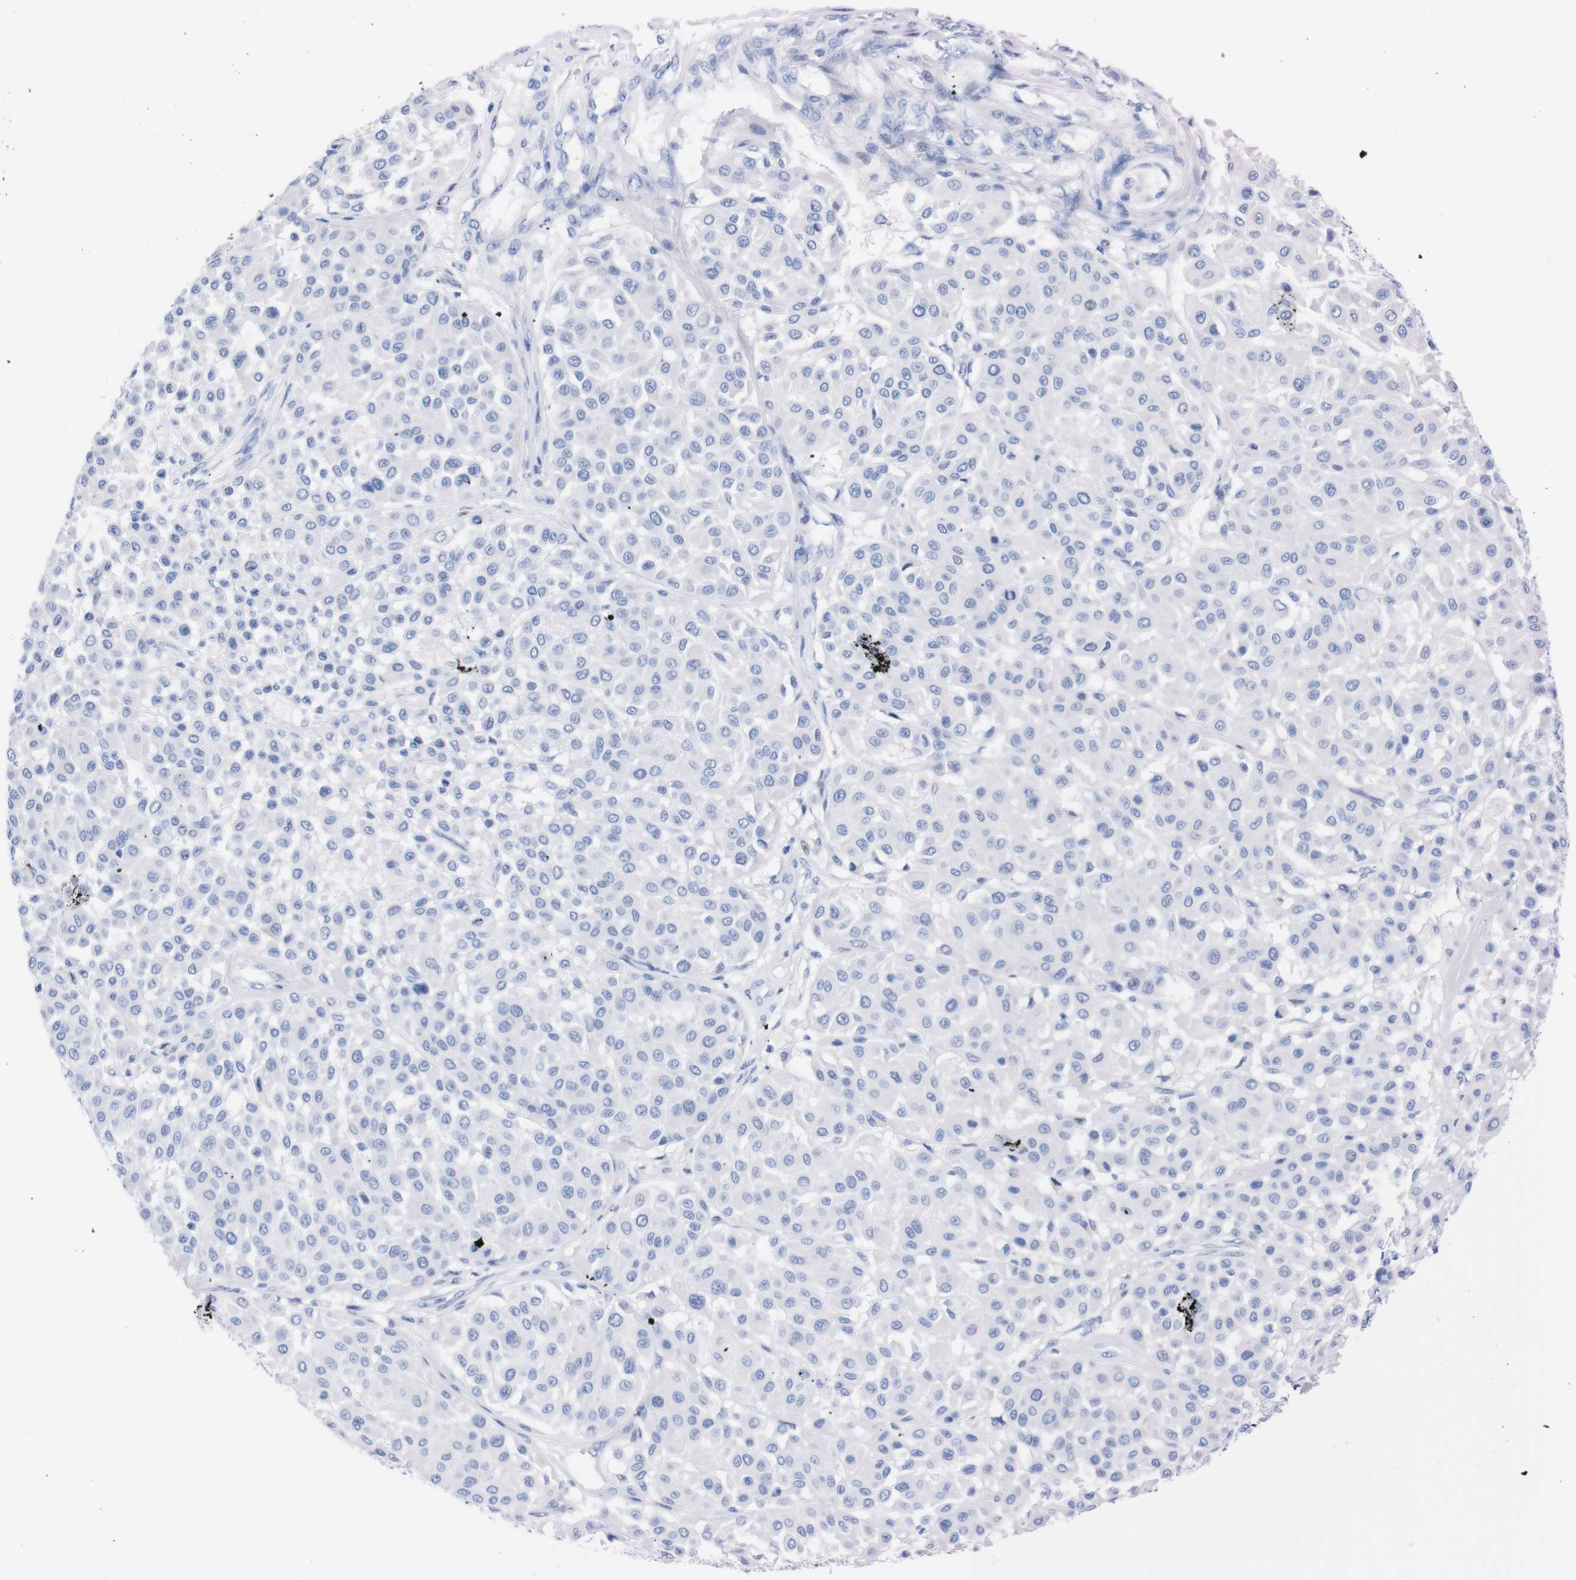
{"staining": {"intensity": "negative", "quantity": "none", "location": "none"}, "tissue": "melanoma", "cell_type": "Tumor cells", "image_type": "cancer", "snomed": [{"axis": "morphology", "description": "Malignant melanoma, Metastatic site"}, {"axis": "topography", "description": "Soft tissue"}], "caption": "Tumor cells show no significant staining in melanoma. (Immunohistochemistry, brightfield microscopy, high magnification).", "gene": "P2RY12", "patient": {"sex": "male", "age": 41}}